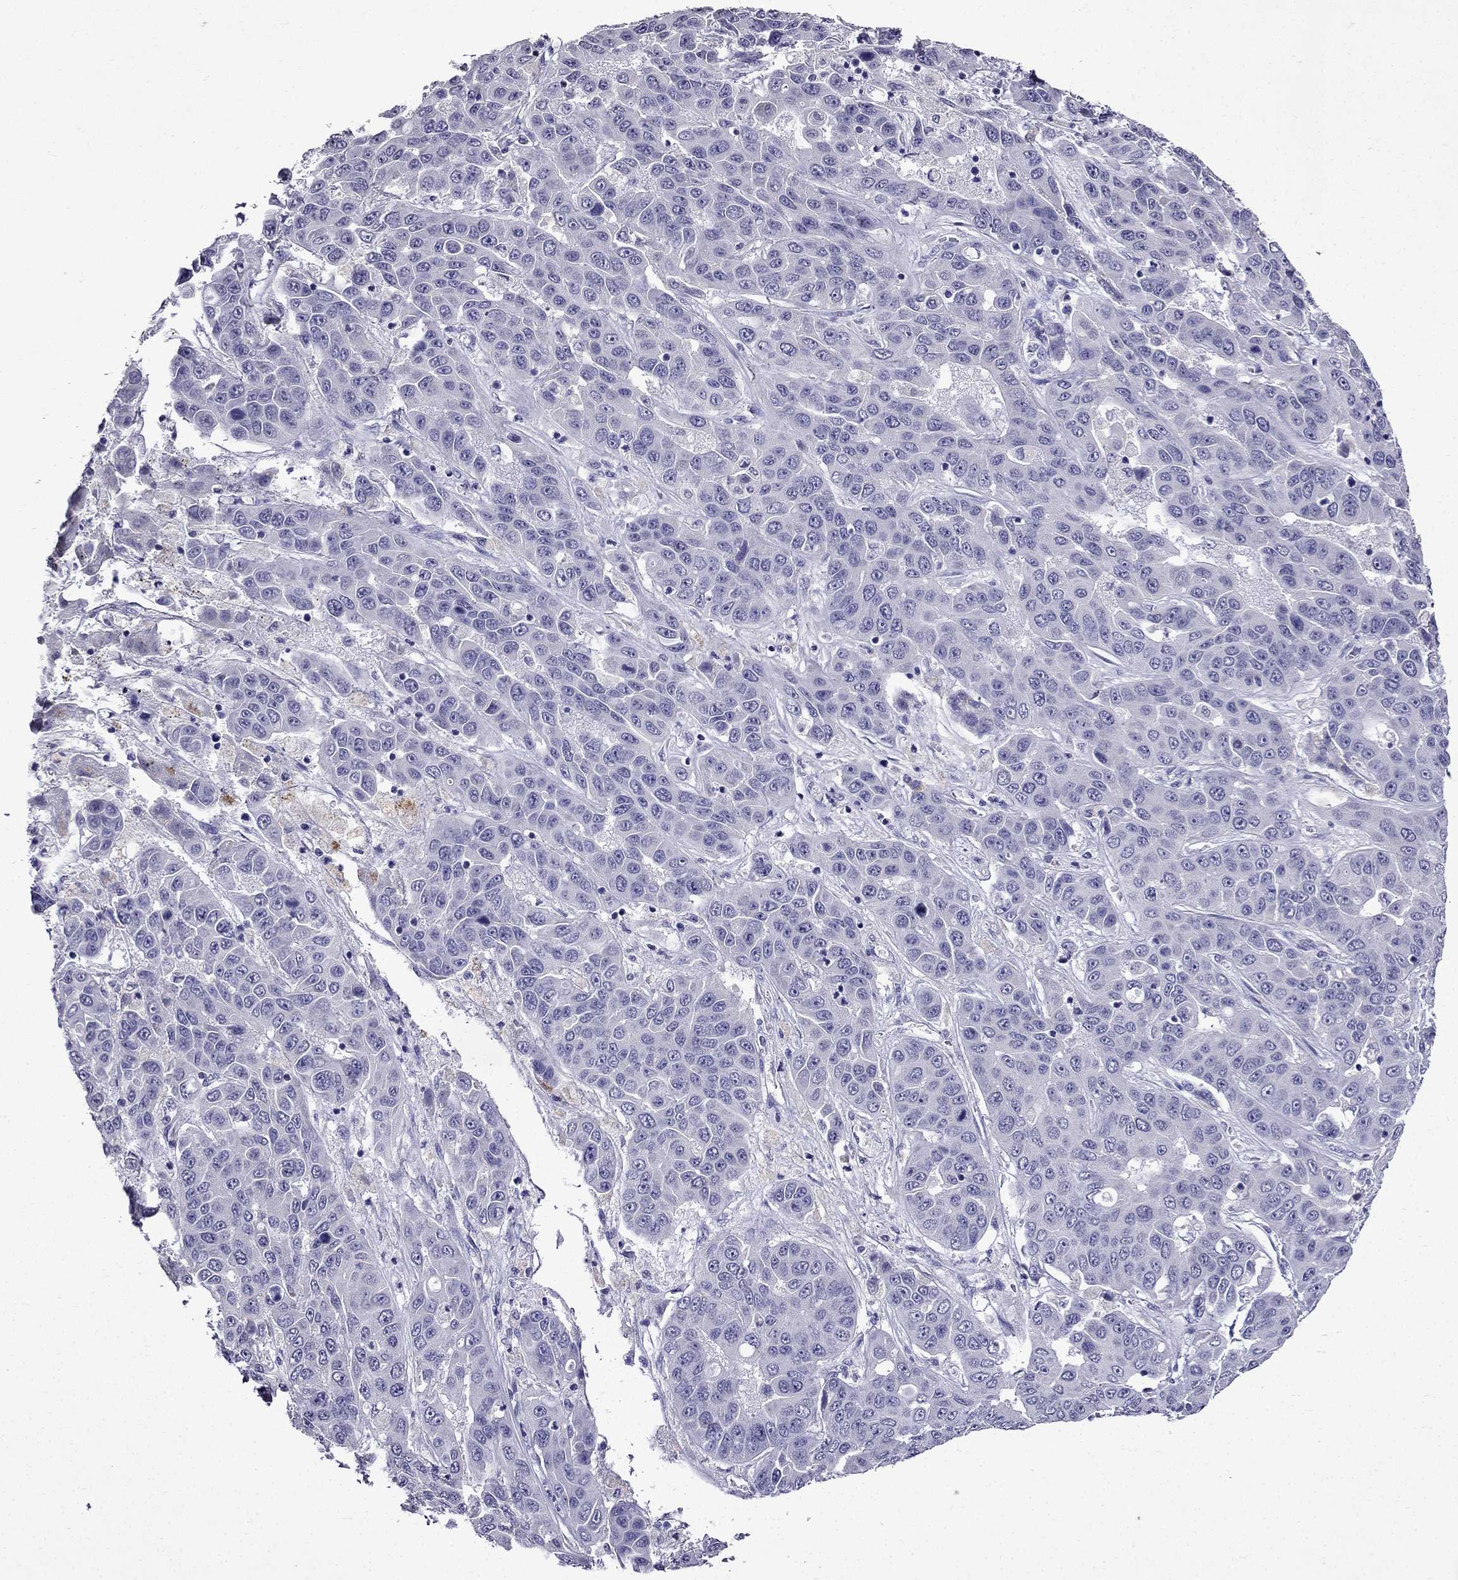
{"staining": {"intensity": "negative", "quantity": "none", "location": "none"}, "tissue": "liver cancer", "cell_type": "Tumor cells", "image_type": "cancer", "snomed": [{"axis": "morphology", "description": "Cholangiocarcinoma"}, {"axis": "topography", "description": "Liver"}], "caption": "Immunohistochemistry (IHC) micrograph of neoplastic tissue: liver cancer stained with DAB (3,3'-diaminobenzidine) displays no significant protein expression in tumor cells.", "gene": "DNAH17", "patient": {"sex": "female", "age": 52}}